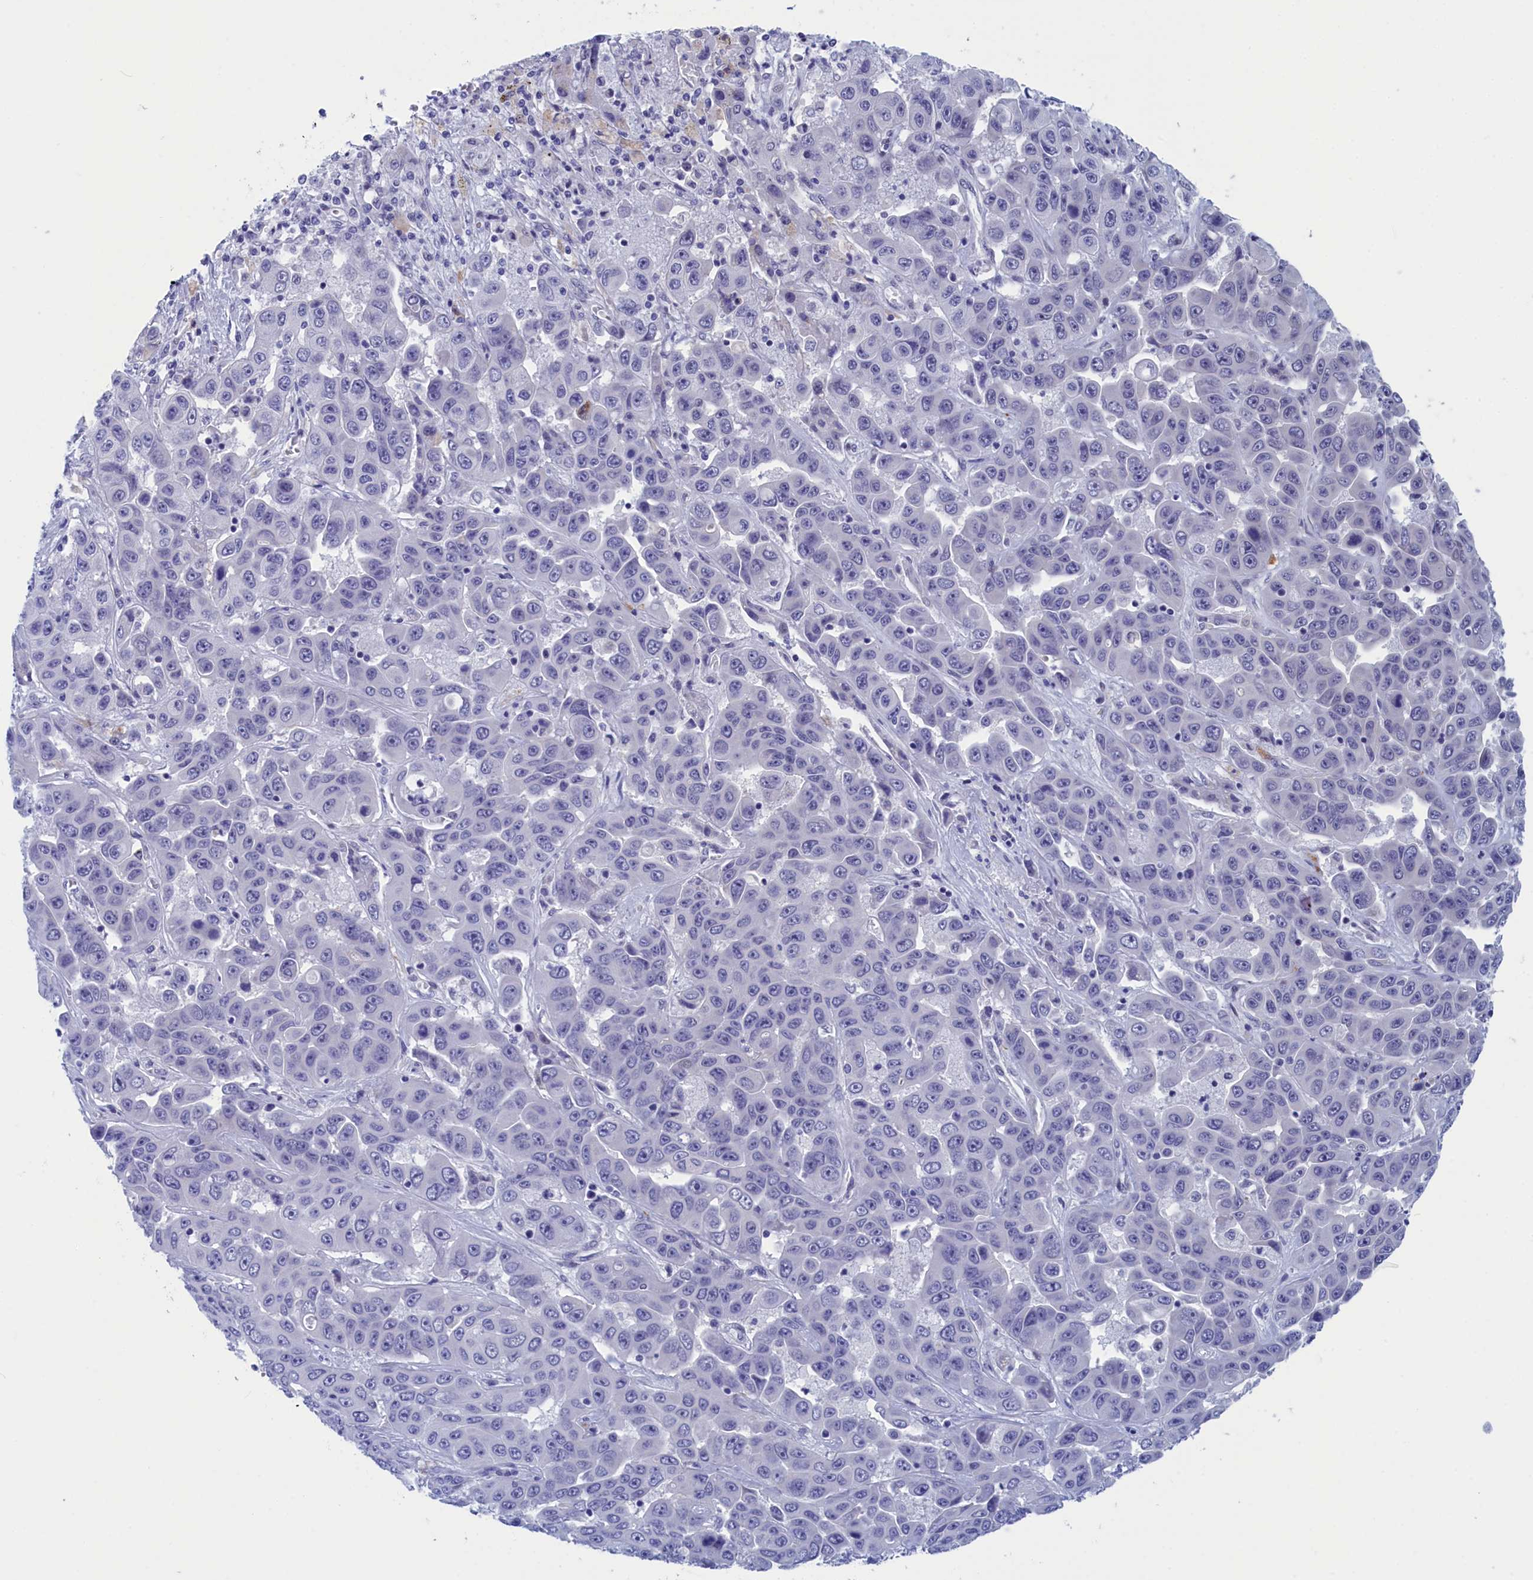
{"staining": {"intensity": "negative", "quantity": "none", "location": "none"}, "tissue": "liver cancer", "cell_type": "Tumor cells", "image_type": "cancer", "snomed": [{"axis": "morphology", "description": "Cholangiocarcinoma"}, {"axis": "topography", "description": "Liver"}], "caption": "Immunohistochemistry (IHC) micrograph of neoplastic tissue: human liver cancer stained with DAB (3,3'-diaminobenzidine) reveals no significant protein positivity in tumor cells. (Brightfield microscopy of DAB immunohistochemistry at high magnification).", "gene": "WDR83", "patient": {"sex": "female", "age": 52}}